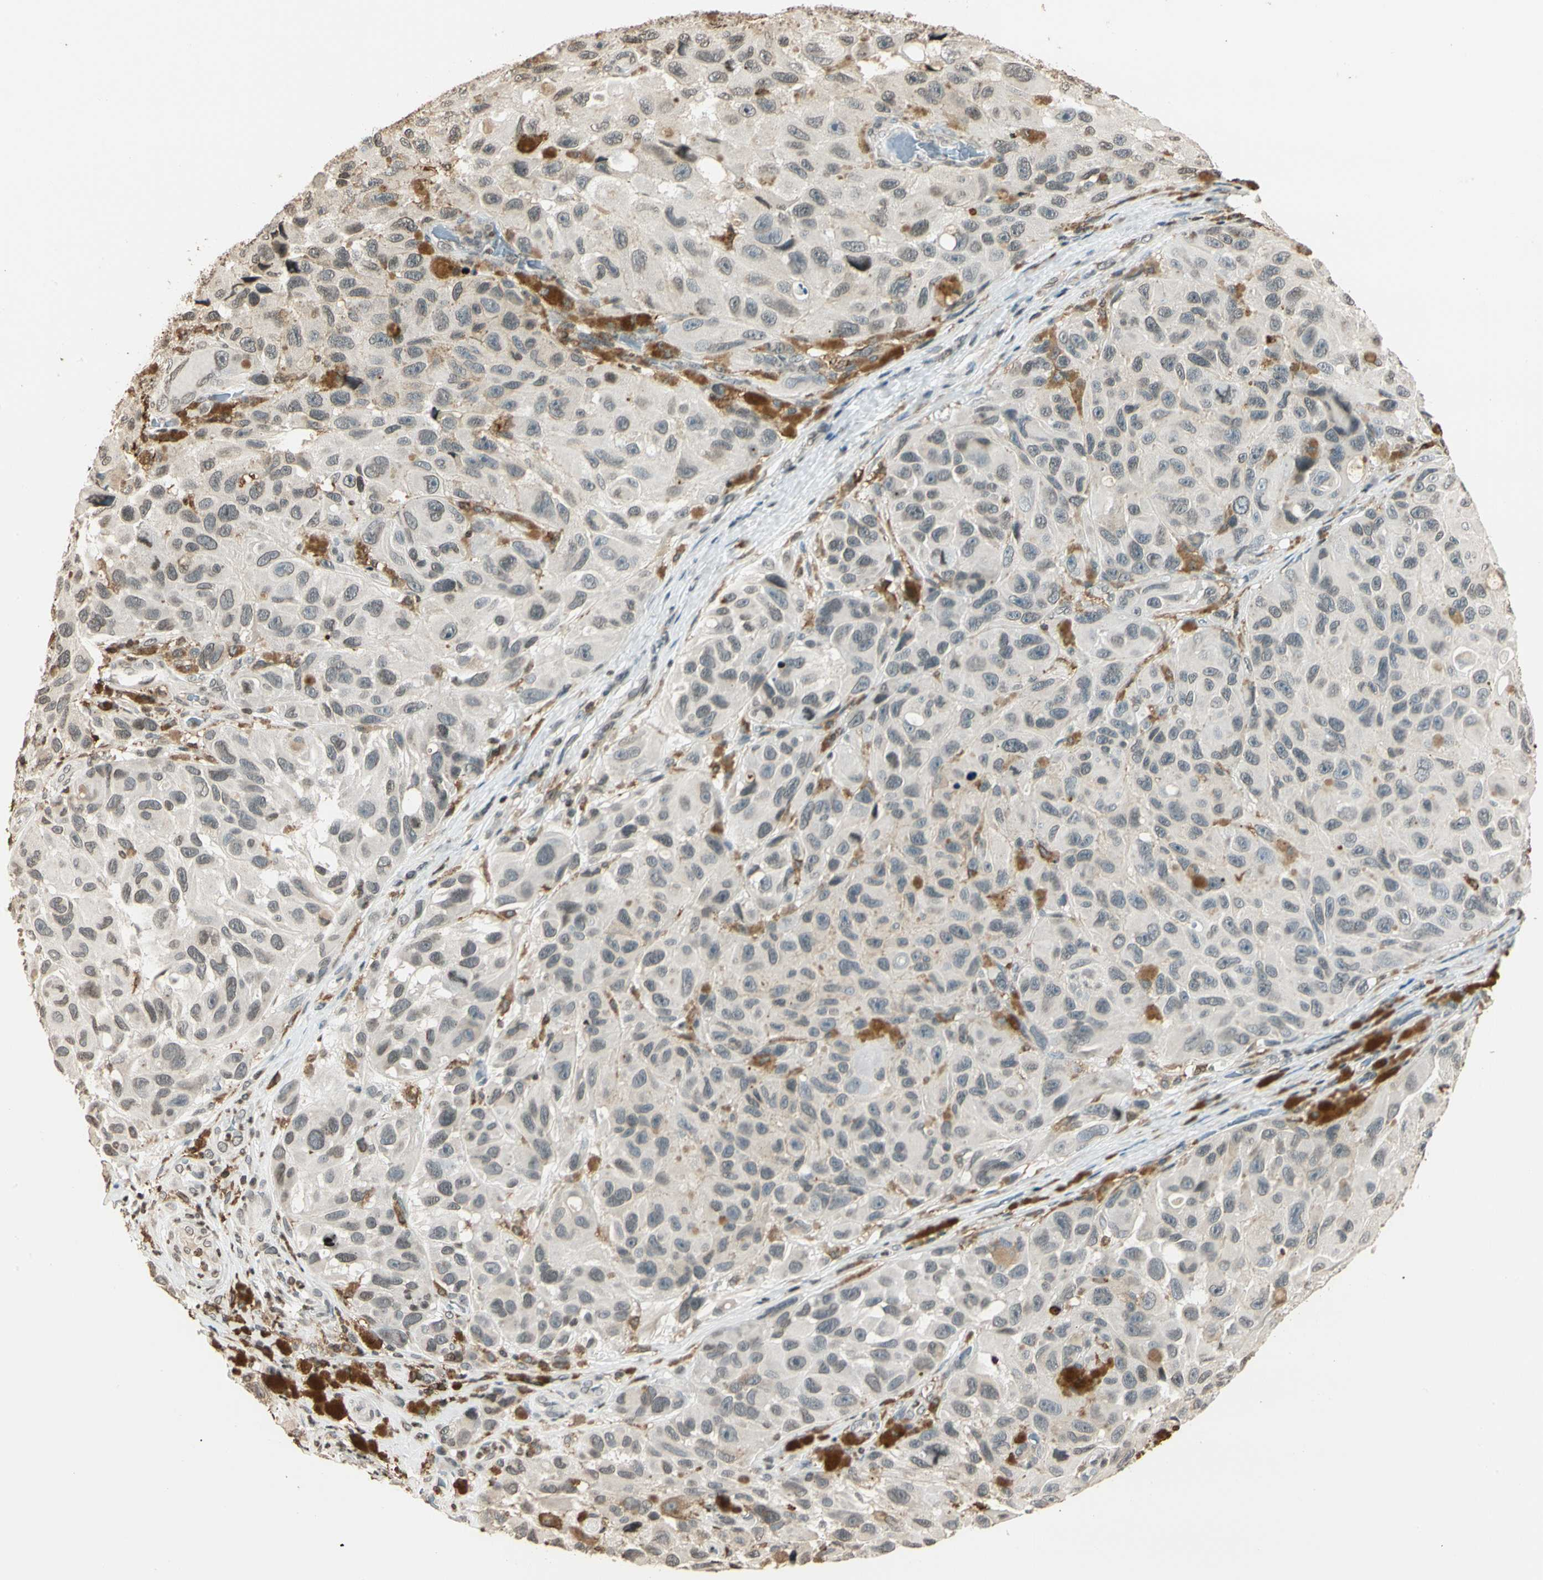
{"staining": {"intensity": "weak", "quantity": "25%-75%", "location": "cytoplasmic/membranous,nuclear"}, "tissue": "melanoma", "cell_type": "Tumor cells", "image_type": "cancer", "snomed": [{"axis": "morphology", "description": "Malignant melanoma, NOS"}, {"axis": "topography", "description": "Skin"}], "caption": "Malignant melanoma stained with a brown dye exhibits weak cytoplasmic/membranous and nuclear positive positivity in approximately 25%-75% of tumor cells.", "gene": "FER", "patient": {"sex": "female", "age": 73}}